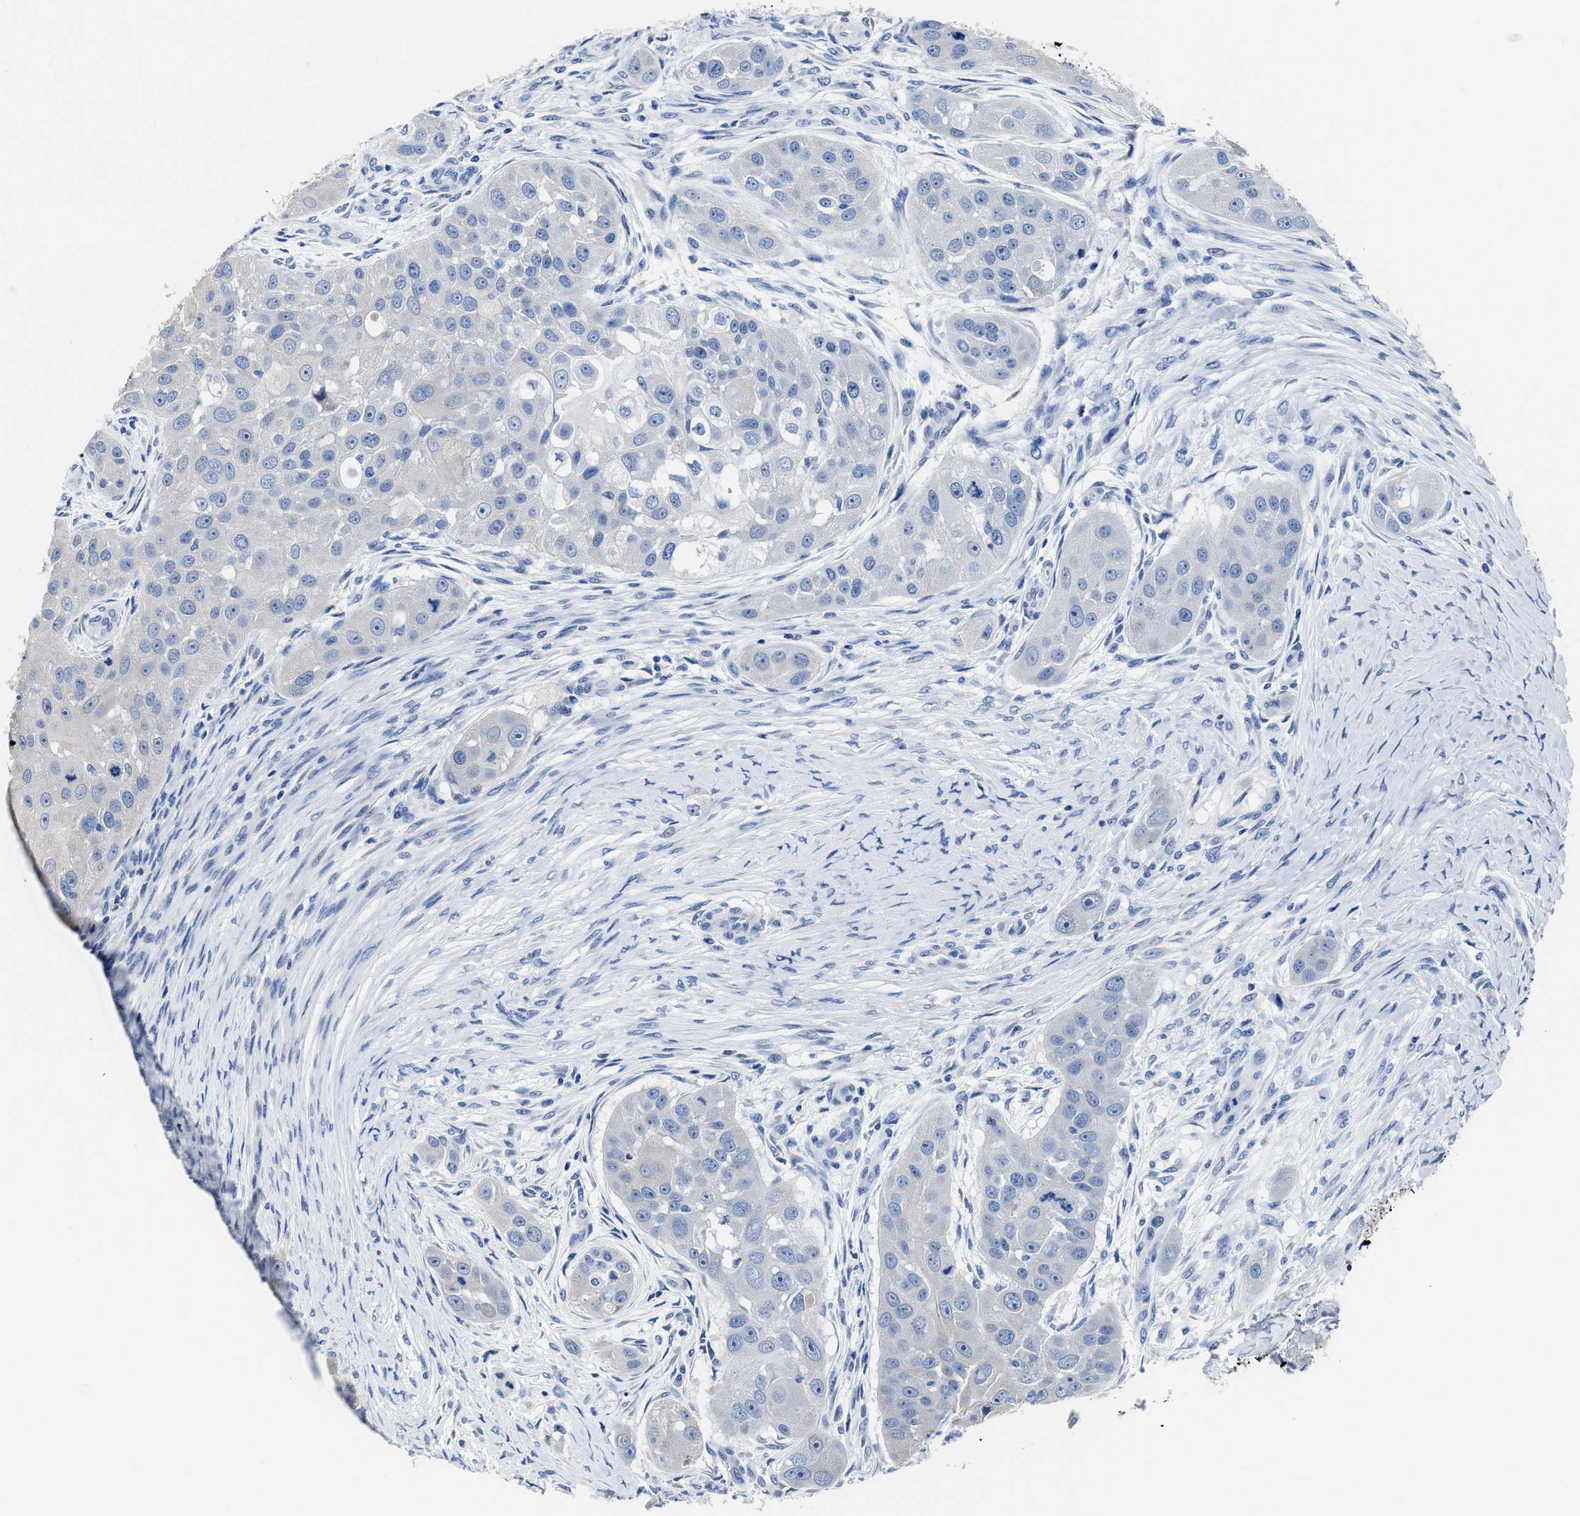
{"staining": {"intensity": "negative", "quantity": "none", "location": "none"}, "tissue": "head and neck cancer", "cell_type": "Tumor cells", "image_type": "cancer", "snomed": [{"axis": "morphology", "description": "Normal tissue, NOS"}, {"axis": "morphology", "description": "Squamous cell carcinoma, NOS"}, {"axis": "topography", "description": "Skeletal muscle"}, {"axis": "topography", "description": "Head-Neck"}], "caption": "Head and neck cancer was stained to show a protein in brown. There is no significant expression in tumor cells. The staining was performed using DAB (3,3'-diaminobenzidine) to visualize the protein expression in brown, while the nuclei were stained in blue with hematoxylin (Magnification: 20x).", "gene": "HOOK1", "patient": {"sex": "male", "age": 51}}